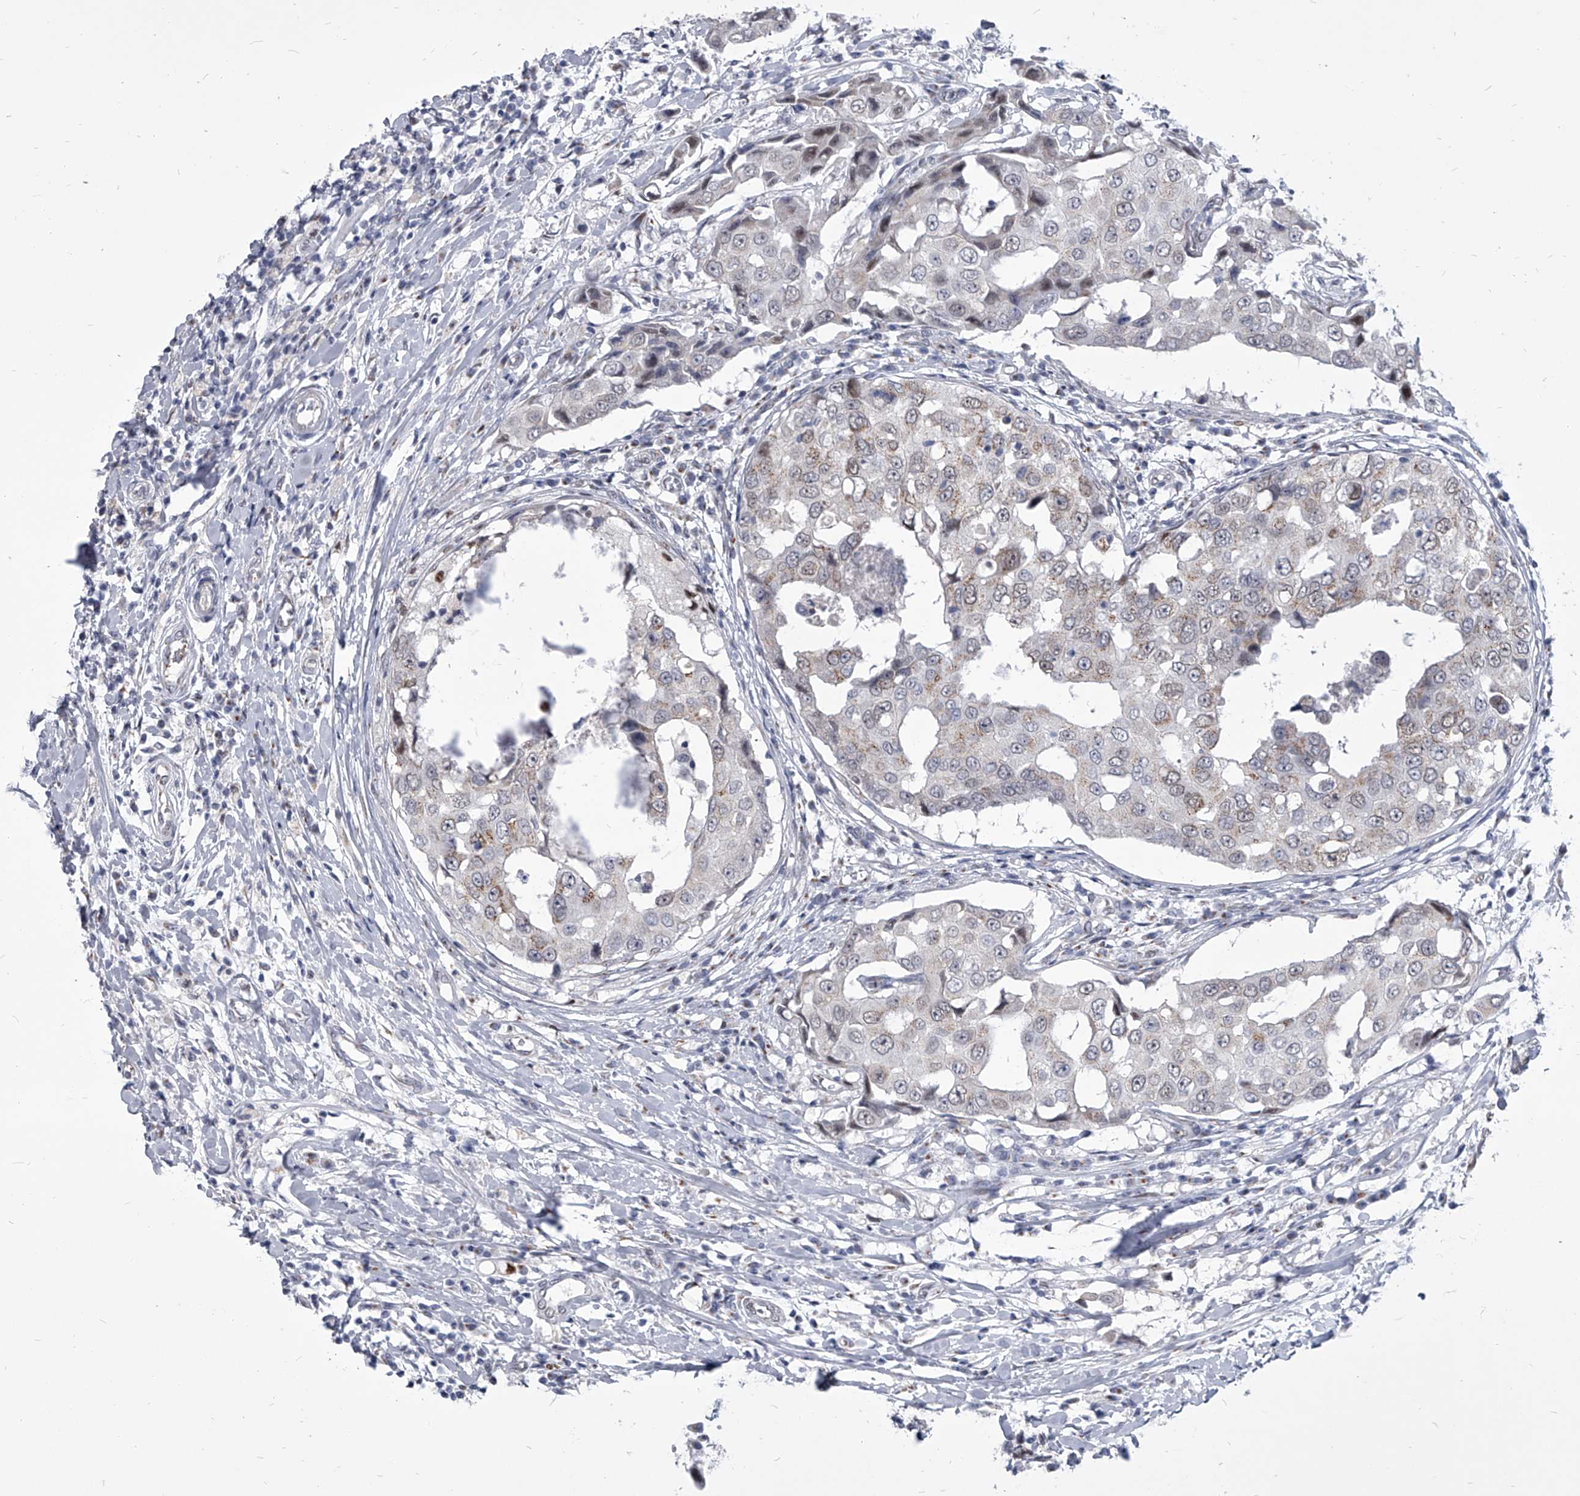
{"staining": {"intensity": "moderate", "quantity": "<25%", "location": "nuclear"}, "tissue": "breast cancer", "cell_type": "Tumor cells", "image_type": "cancer", "snomed": [{"axis": "morphology", "description": "Duct carcinoma"}, {"axis": "topography", "description": "Breast"}], "caption": "Human breast intraductal carcinoma stained with a protein marker shows moderate staining in tumor cells.", "gene": "EVA1C", "patient": {"sex": "female", "age": 27}}